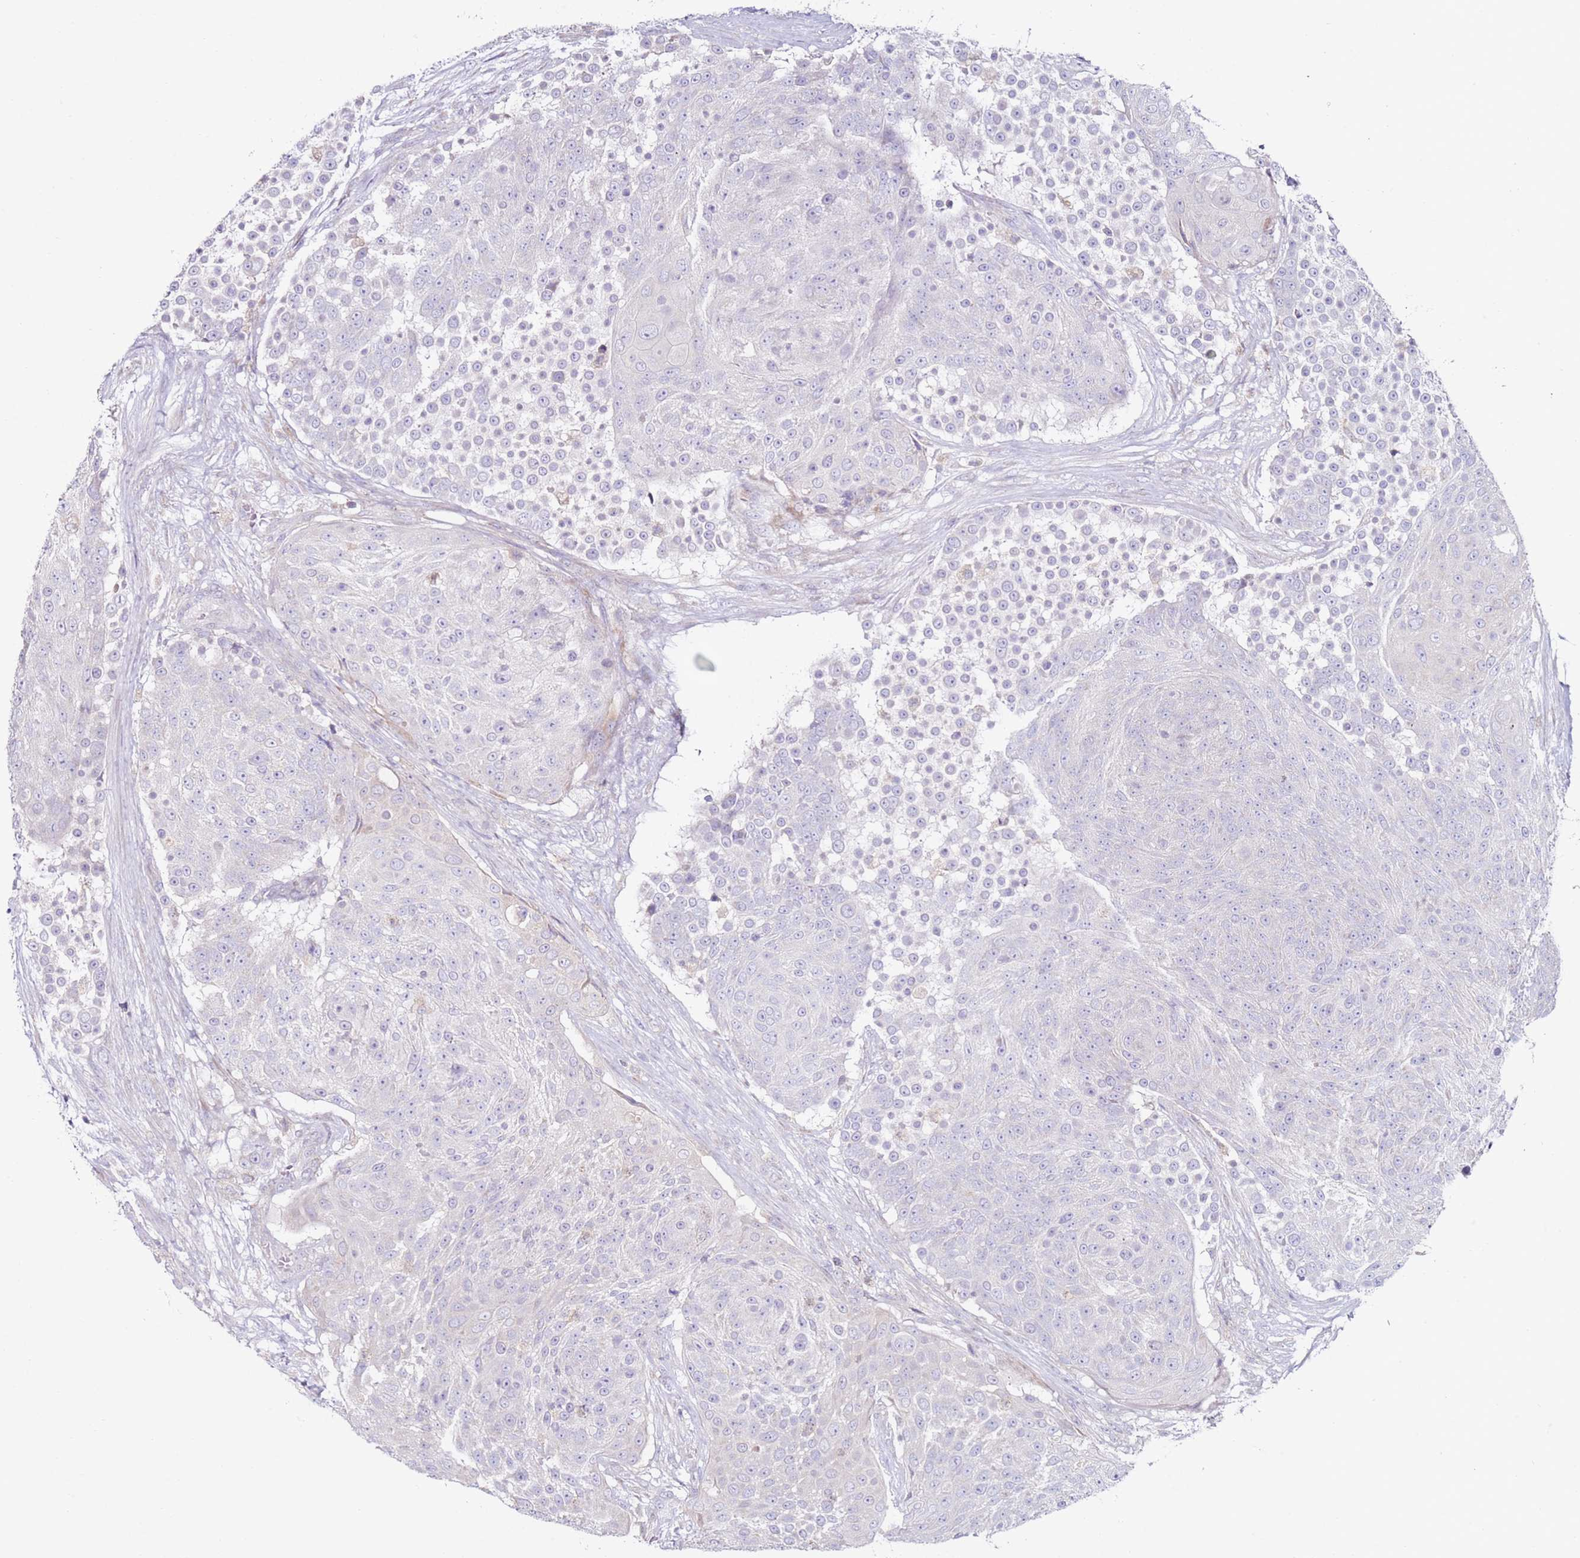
{"staining": {"intensity": "negative", "quantity": "none", "location": "none"}, "tissue": "urothelial cancer", "cell_type": "Tumor cells", "image_type": "cancer", "snomed": [{"axis": "morphology", "description": "Urothelial carcinoma, High grade"}, {"axis": "topography", "description": "Urinary bladder"}], "caption": "High magnification brightfield microscopy of urothelial carcinoma (high-grade) stained with DAB (3,3'-diaminobenzidine) (brown) and counterstained with hematoxylin (blue): tumor cells show no significant expression.", "gene": "CNOT9", "patient": {"sex": "female", "age": 63}}